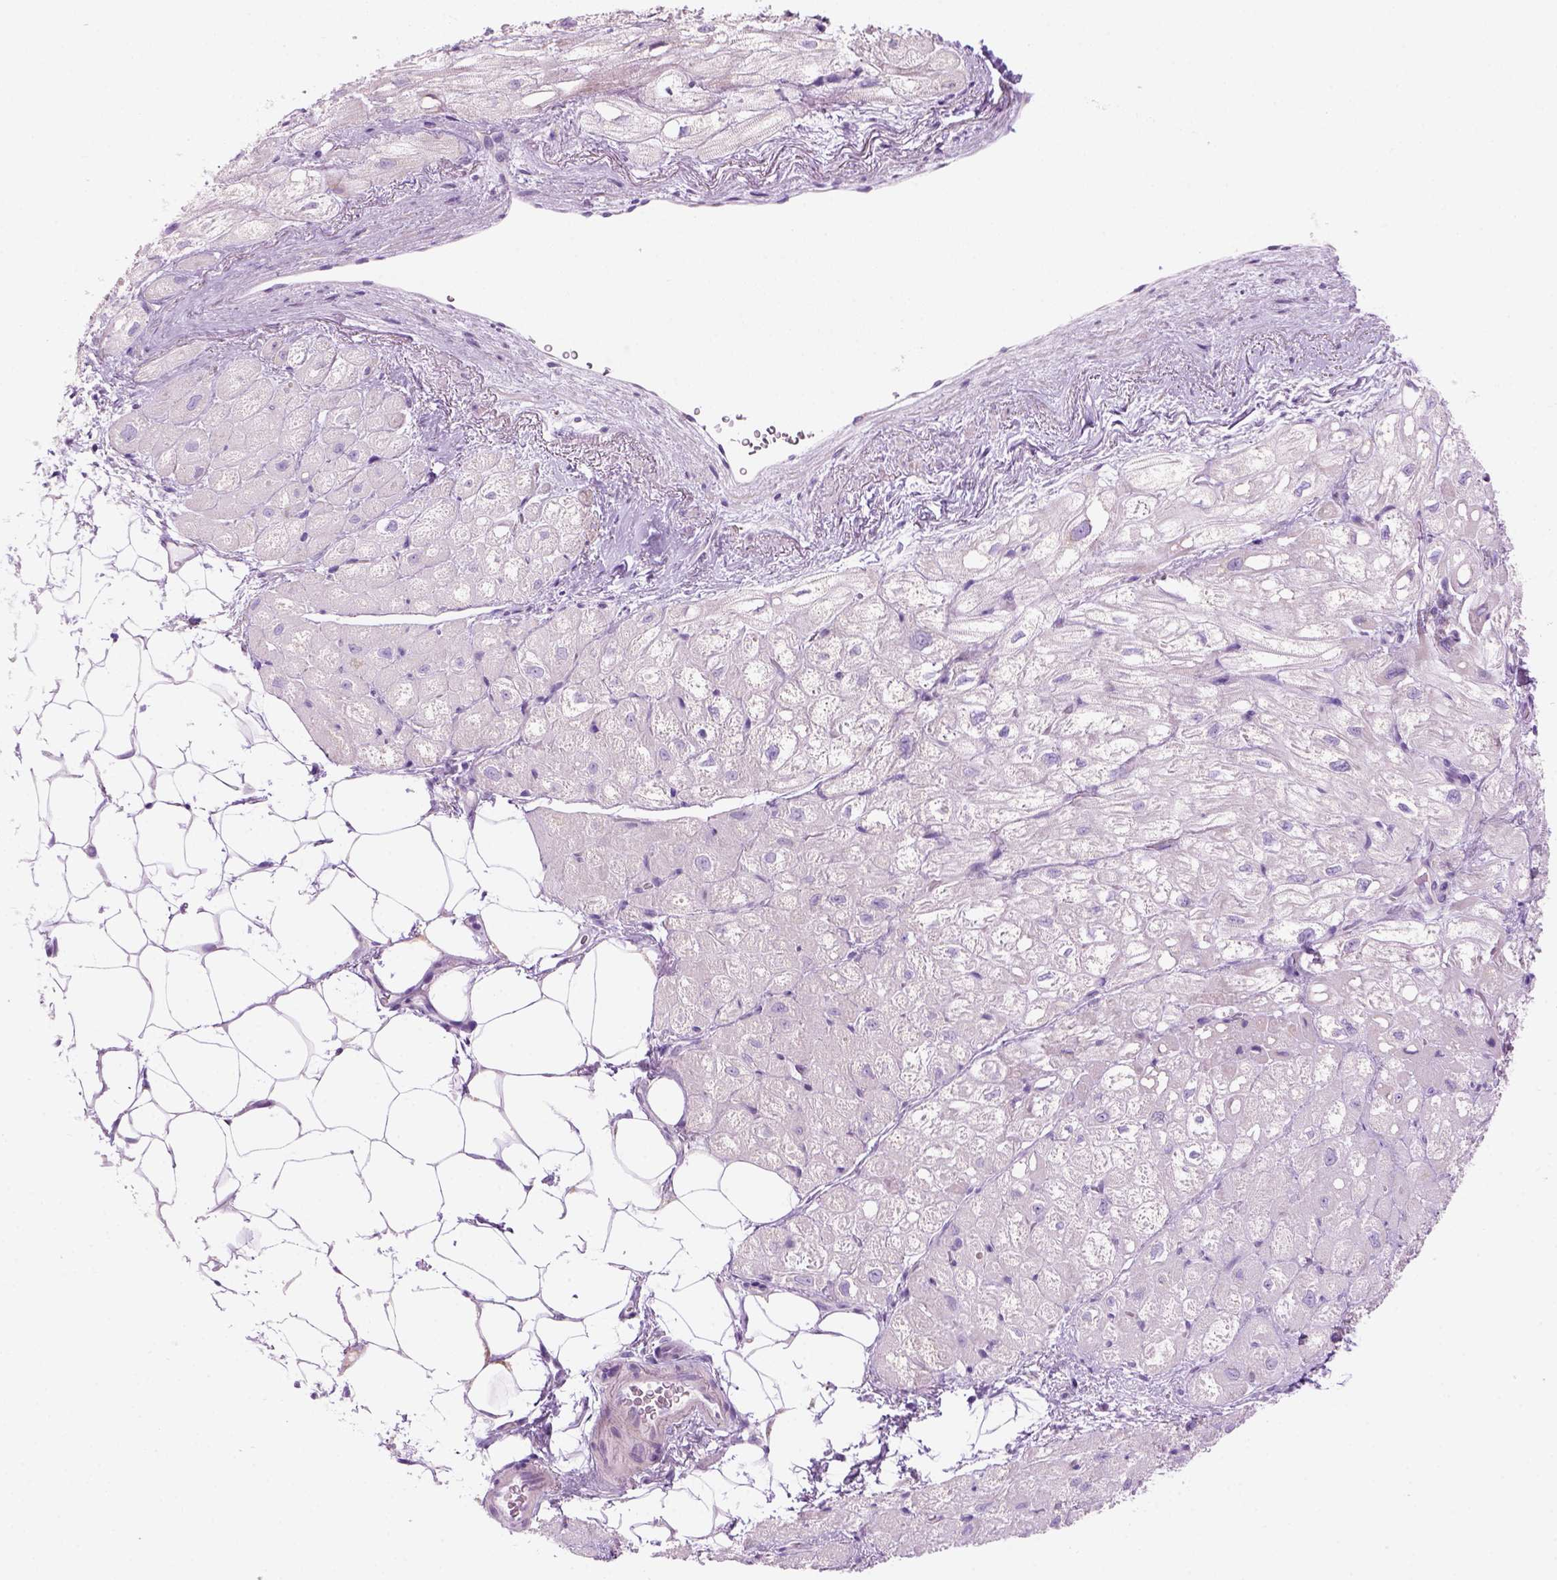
{"staining": {"intensity": "negative", "quantity": "none", "location": "none"}, "tissue": "heart muscle", "cell_type": "Cardiomyocytes", "image_type": "normal", "snomed": [{"axis": "morphology", "description": "Normal tissue, NOS"}, {"axis": "topography", "description": "Heart"}], "caption": "Histopathology image shows no significant protein positivity in cardiomyocytes of unremarkable heart muscle. Nuclei are stained in blue.", "gene": "DNAH11", "patient": {"sex": "female", "age": 69}}